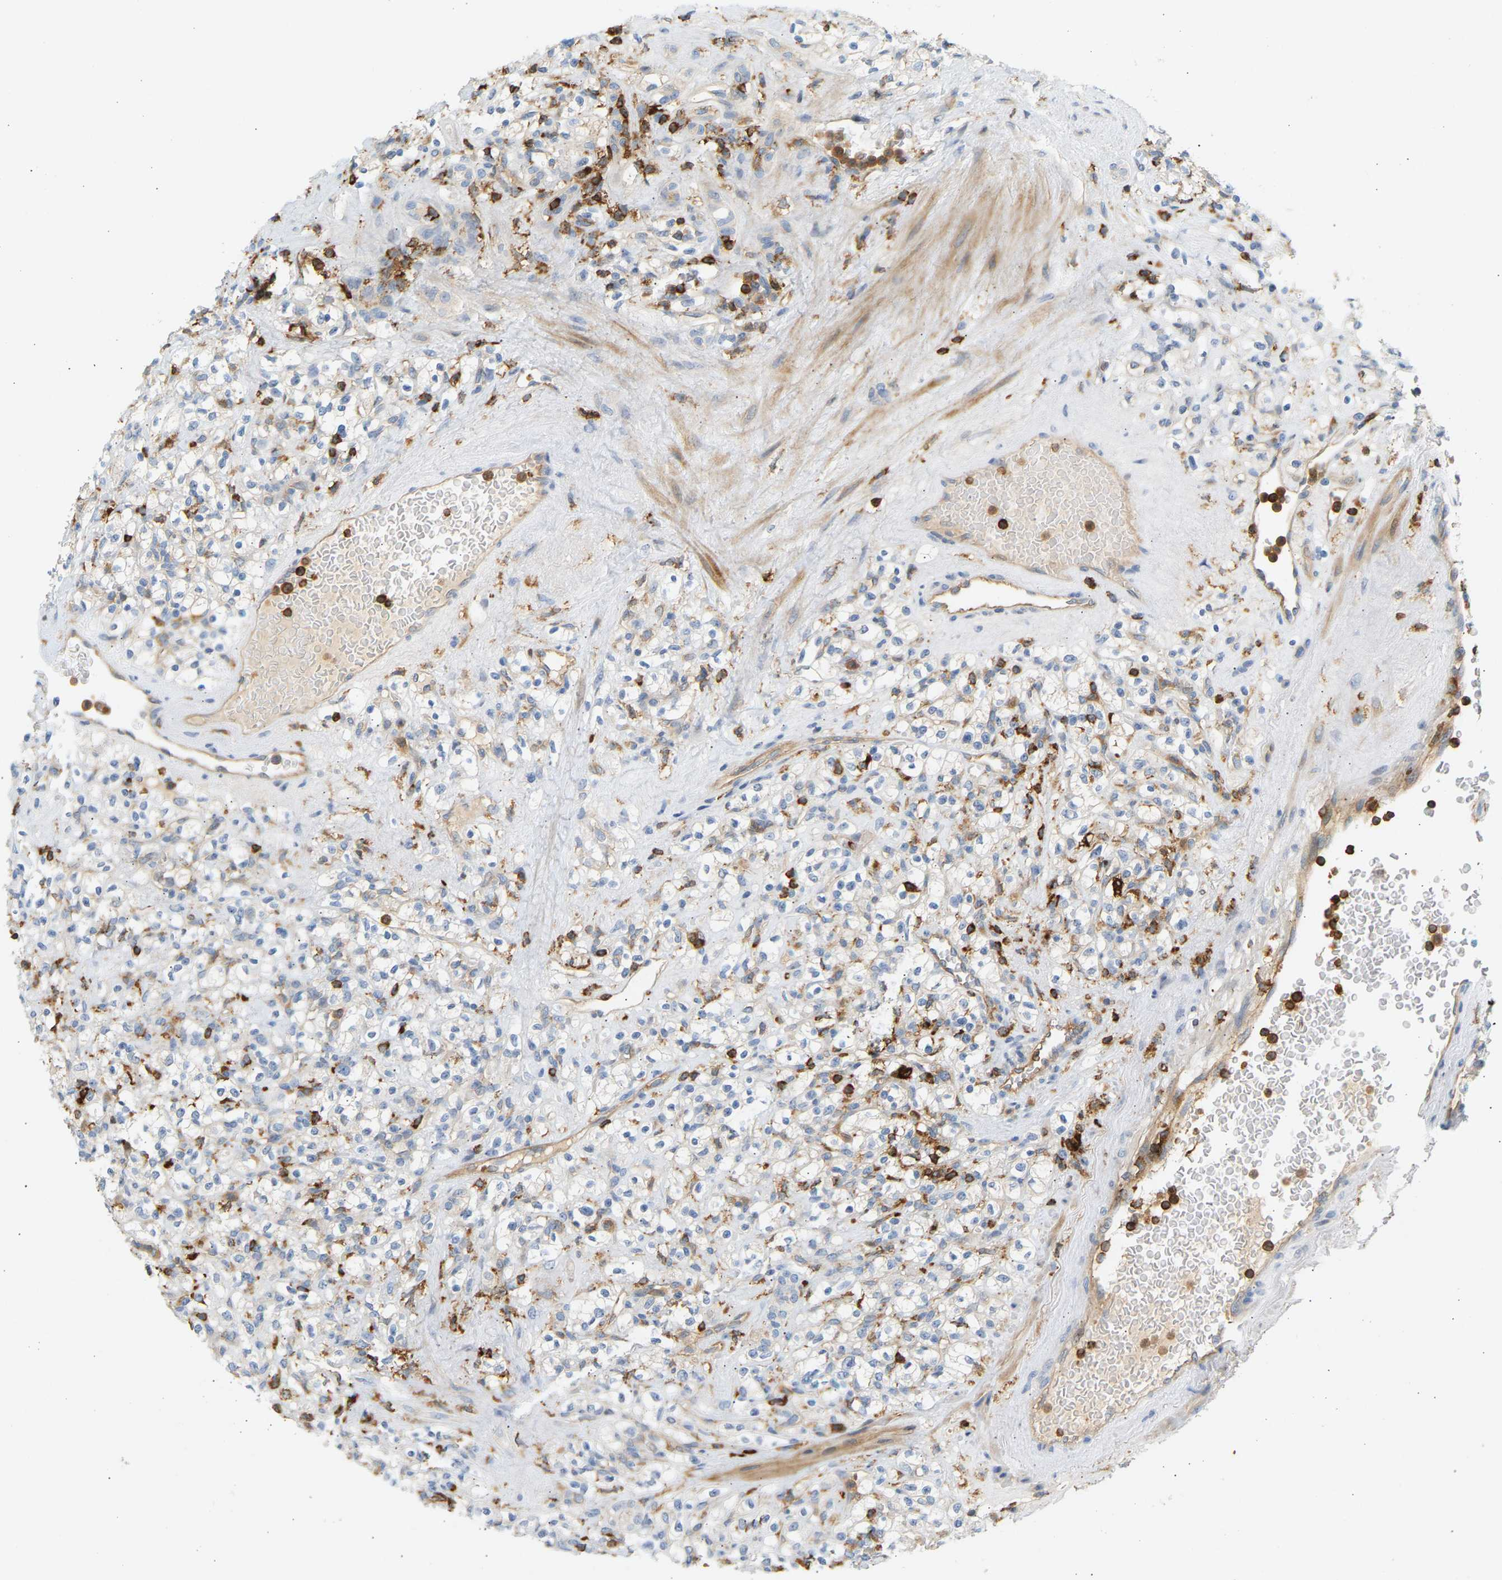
{"staining": {"intensity": "negative", "quantity": "none", "location": "none"}, "tissue": "renal cancer", "cell_type": "Tumor cells", "image_type": "cancer", "snomed": [{"axis": "morphology", "description": "Normal tissue, NOS"}, {"axis": "morphology", "description": "Adenocarcinoma, NOS"}, {"axis": "topography", "description": "Kidney"}], "caption": "This is an immunohistochemistry (IHC) micrograph of human renal adenocarcinoma. There is no positivity in tumor cells.", "gene": "FNBP1", "patient": {"sex": "female", "age": 72}}